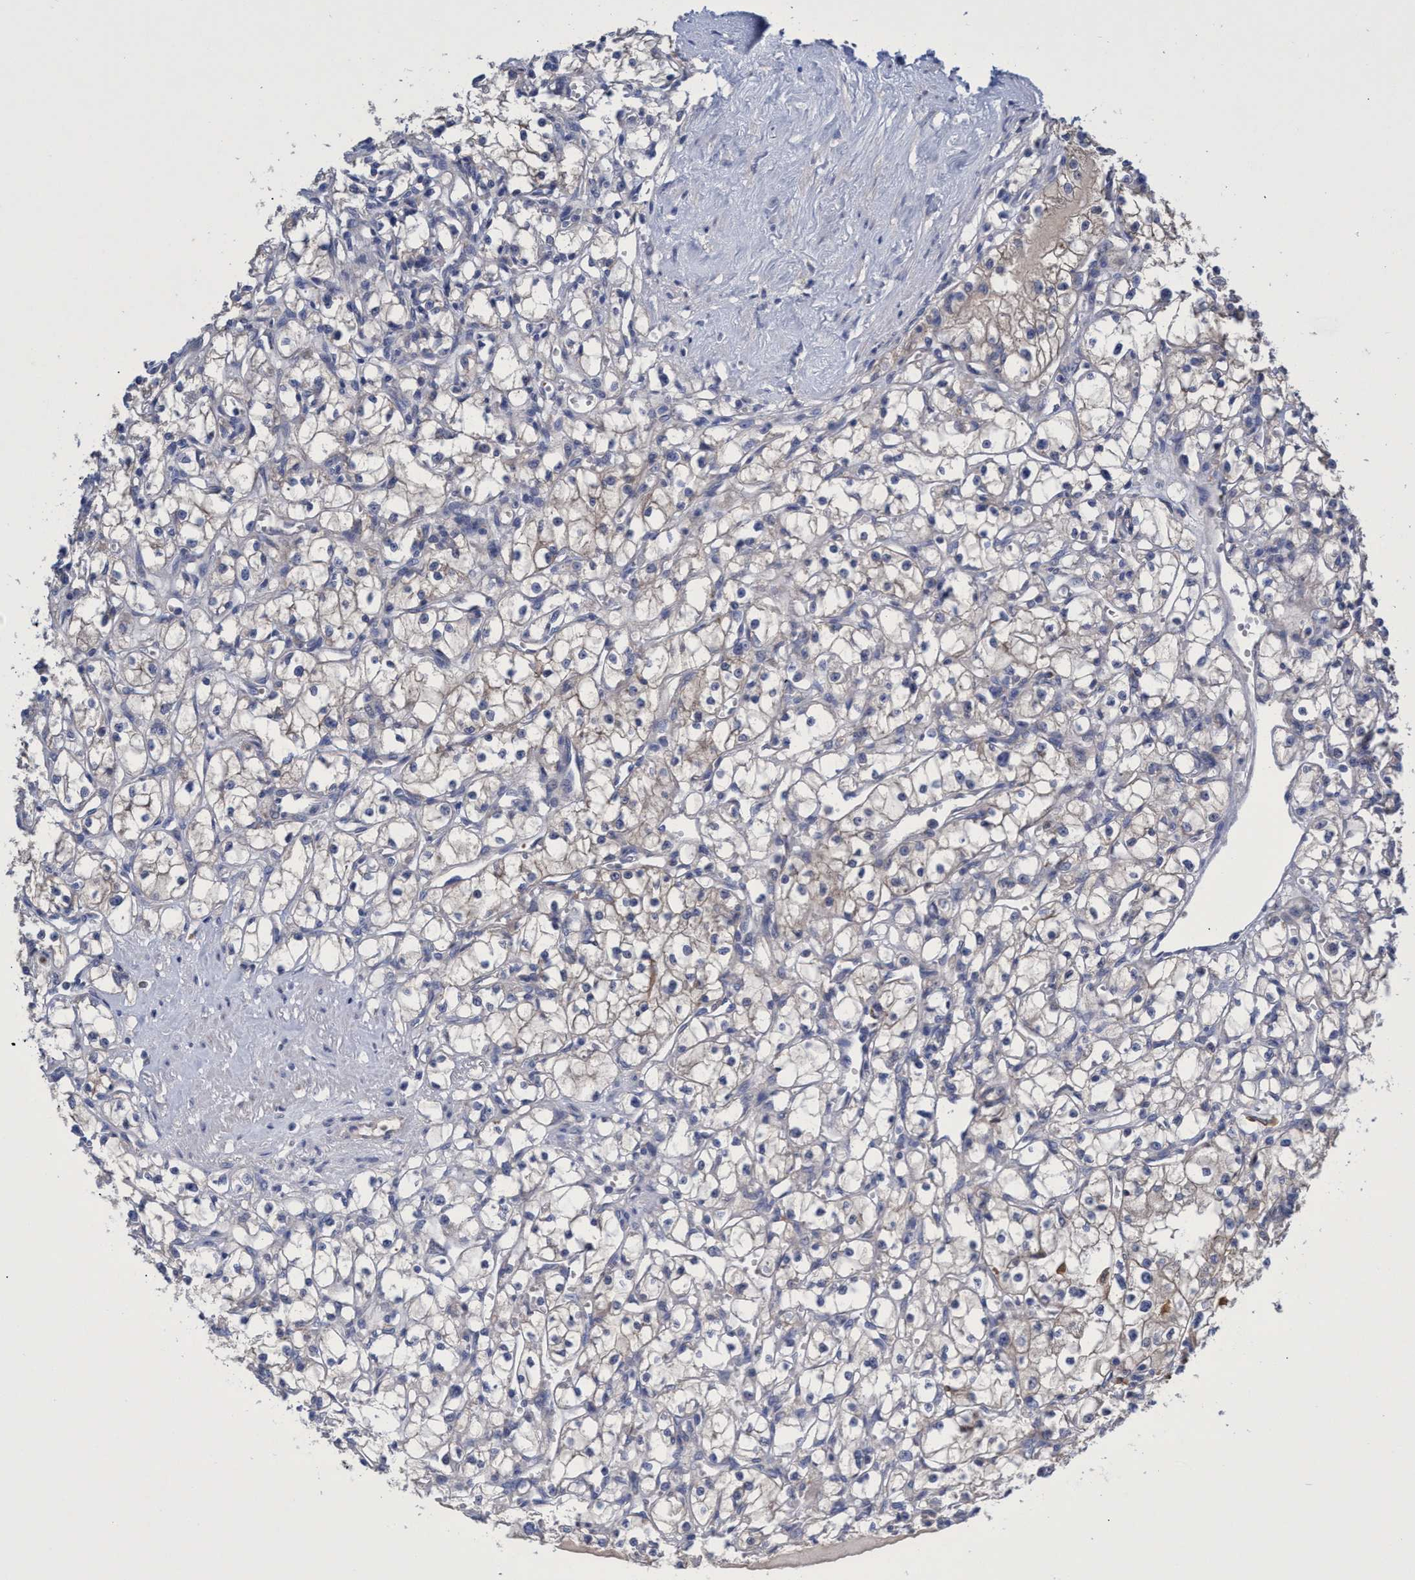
{"staining": {"intensity": "negative", "quantity": "none", "location": "none"}, "tissue": "renal cancer", "cell_type": "Tumor cells", "image_type": "cancer", "snomed": [{"axis": "morphology", "description": "Adenocarcinoma, NOS"}, {"axis": "topography", "description": "Kidney"}], "caption": "DAB (3,3'-diaminobenzidine) immunohistochemical staining of renal adenocarcinoma shows no significant expression in tumor cells. The staining was performed using DAB (3,3'-diaminobenzidine) to visualize the protein expression in brown, while the nuclei were stained in blue with hematoxylin (Magnification: 20x).", "gene": "SVEP1", "patient": {"sex": "male", "age": 56}}